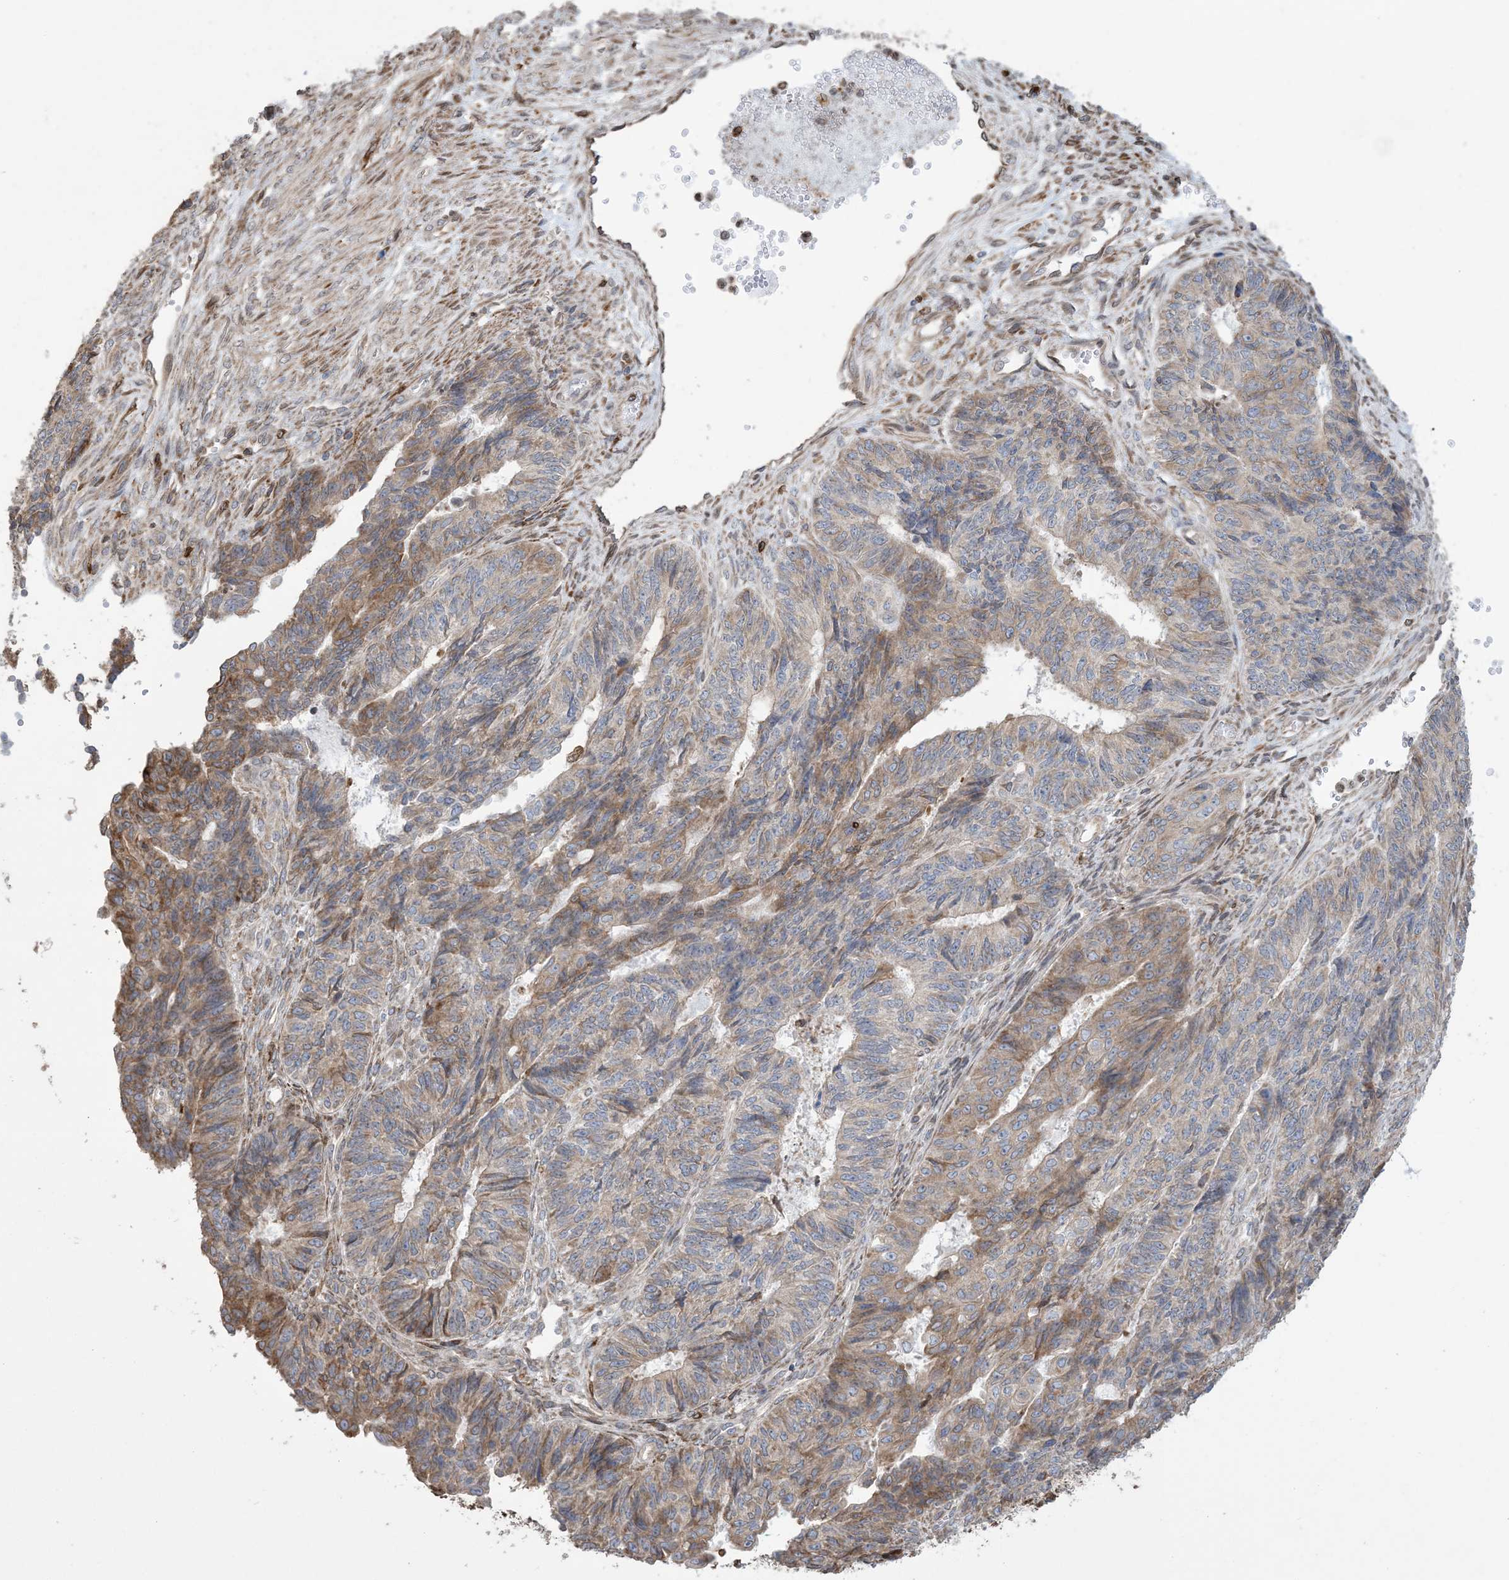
{"staining": {"intensity": "moderate", "quantity": ">75%", "location": "cytoplasmic/membranous"}, "tissue": "endometrial cancer", "cell_type": "Tumor cells", "image_type": "cancer", "snomed": [{"axis": "morphology", "description": "Adenocarcinoma, NOS"}, {"axis": "topography", "description": "Endometrium"}], "caption": "There is medium levels of moderate cytoplasmic/membranous staining in tumor cells of endometrial adenocarcinoma, as demonstrated by immunohistochemical staining (brown color).", "gene": "SHANK1", "patient": {"sex": "female", "age": 32}}